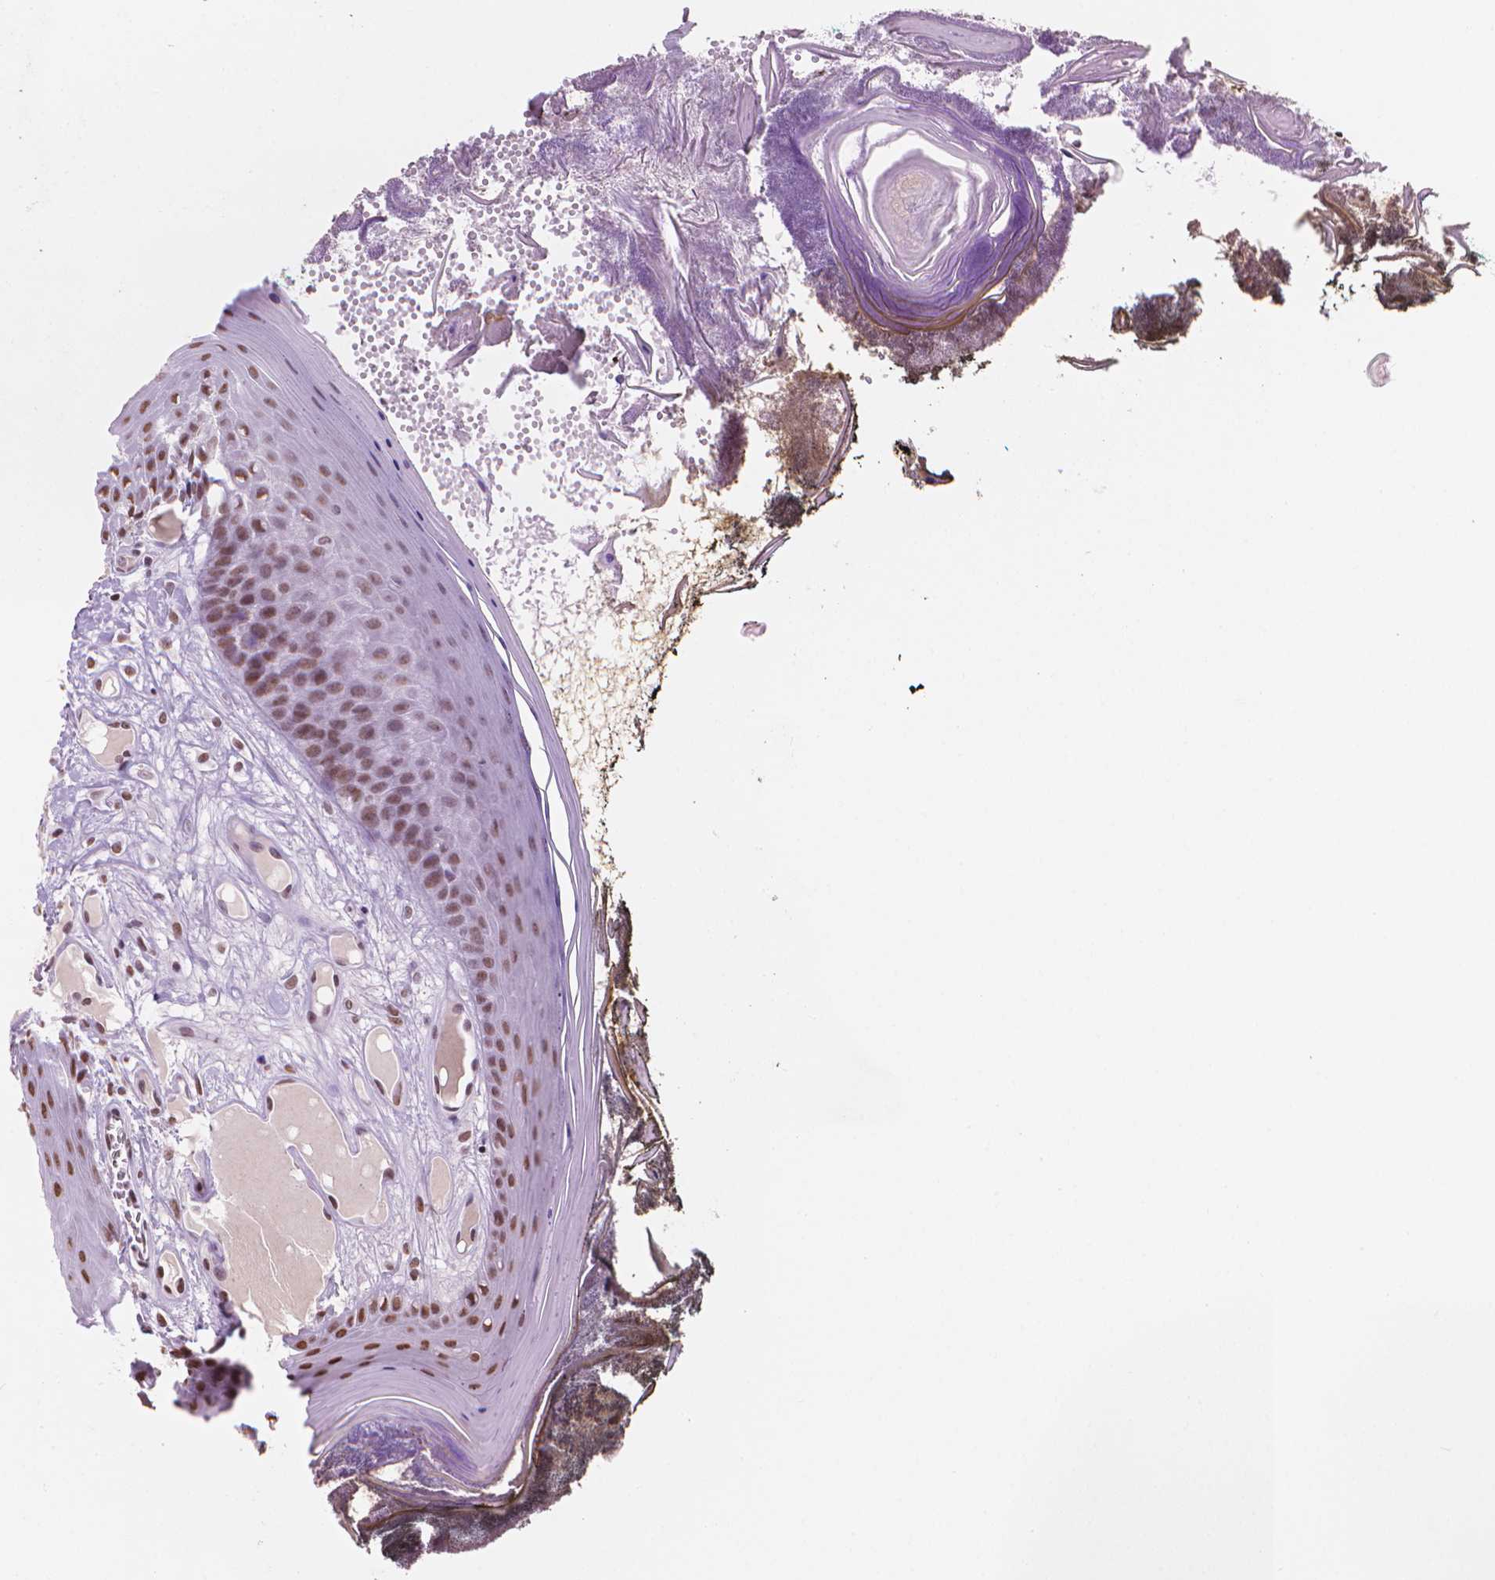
{"staining": {"intensity": "moderate", "quantity": ">75%", "location": "nuclear"}, "tissue": "oral mucosa", "cell_type": "Squamous epithelial cells", "image_type": "normal", "snomed": [{"axis": "morphology", "description": "Normal tissue, NOS"}, {"axis": "topography", "description": "Oral tissue"}], "caption": "Oral mucosa stained for a protein exhibits moderate nuclear positivity in squamous epithelial cells. Ihc stains the protein of interest in brown and the nuclei are stained blue.", "gene": "RPA4", "patient": {"sex": "male", "age": 9}}